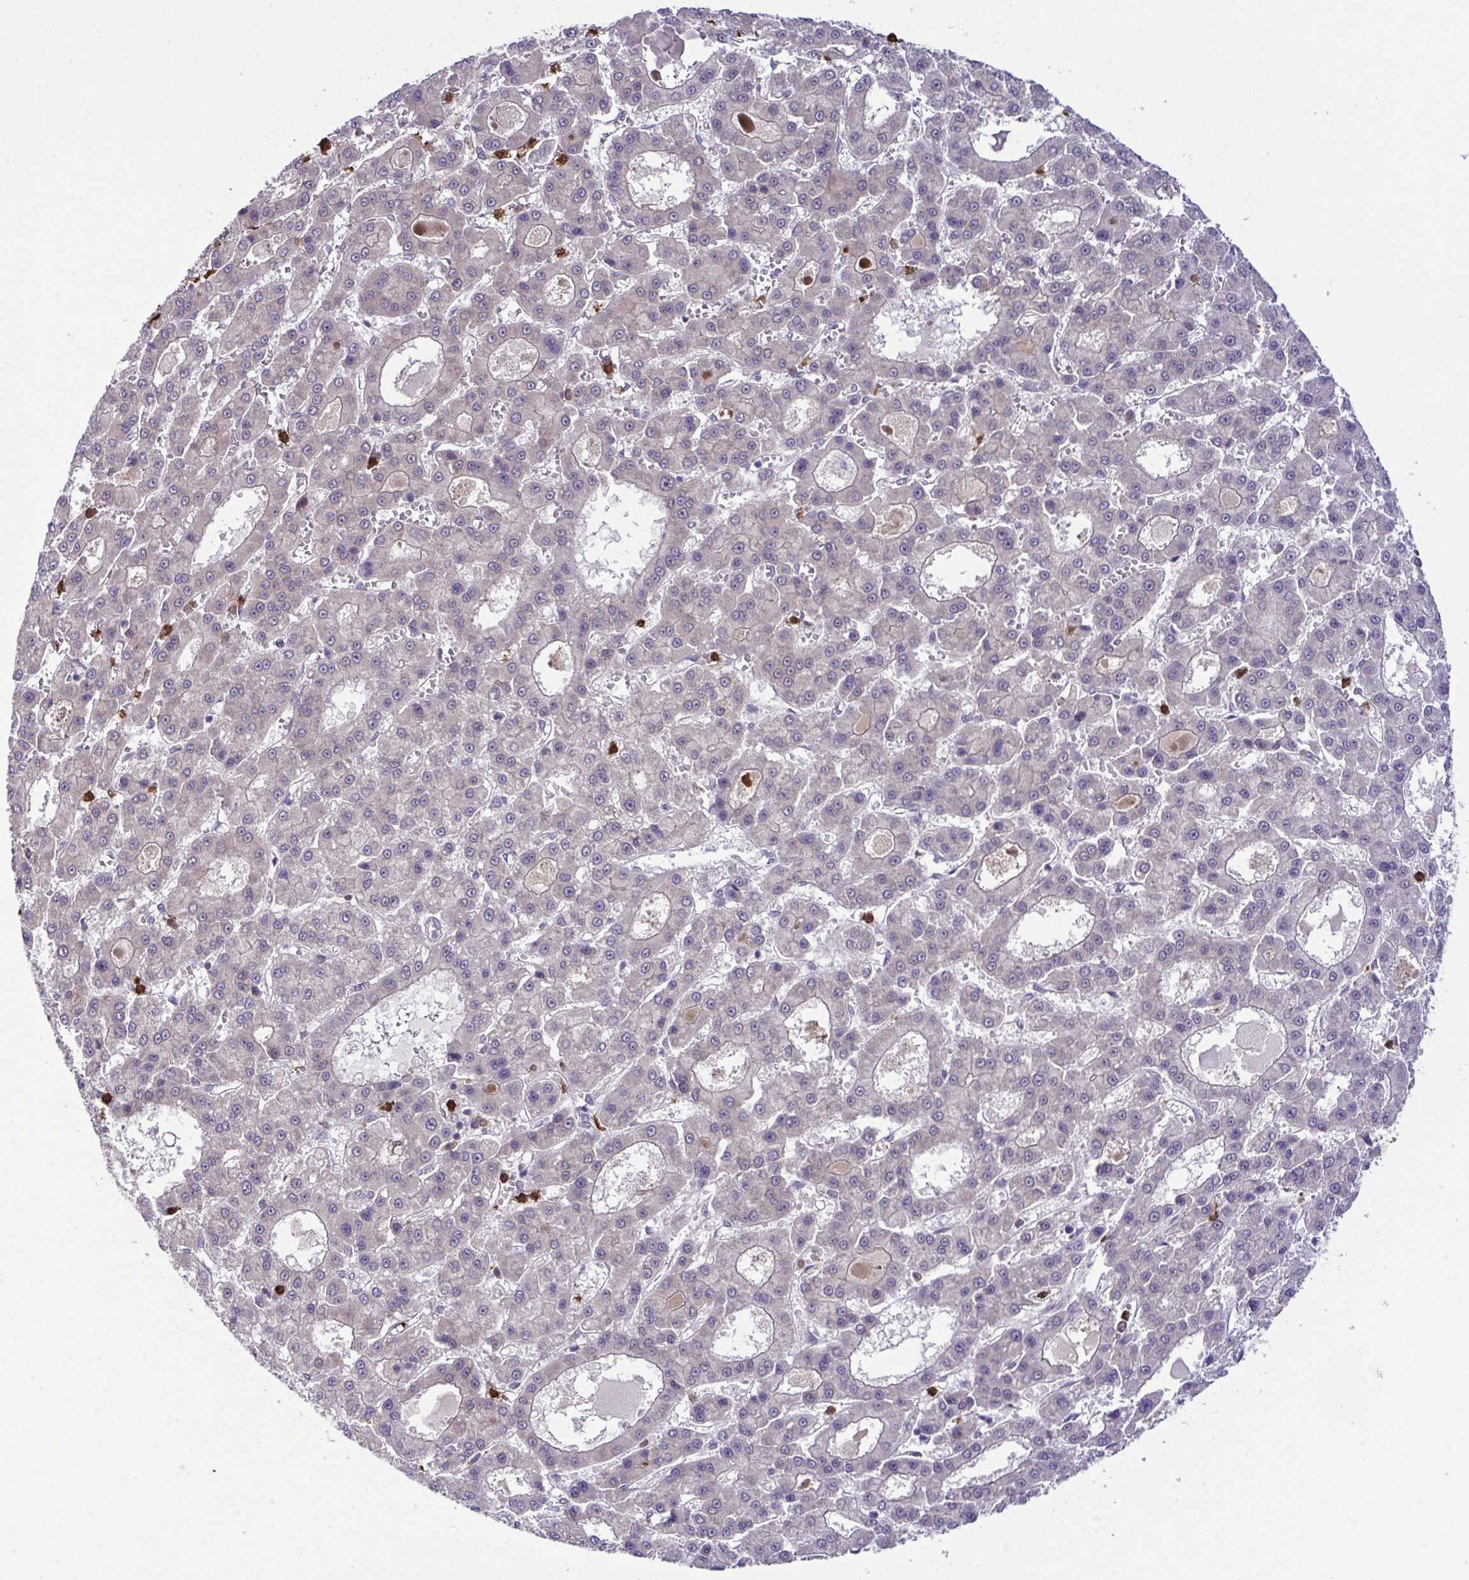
{"staining": {"intensity": "negative", "quantity": "none", "location": "none"}, "tissue": "liver cancer", "cell_type": "Tumor cells", "image_type": "cancer", "snomed": [{"axis": "morphology", "description": "Carcinoma, Hepatocellular, NOS"}, {"axis": "topography", "description": "Liver"}], "caption": "The histopathology image demonstrates no staining of tumor cells in liver hepatocellular carcinoma.", "gene": "CMPK1", "patient": {"sex": "male", "age": 70}}